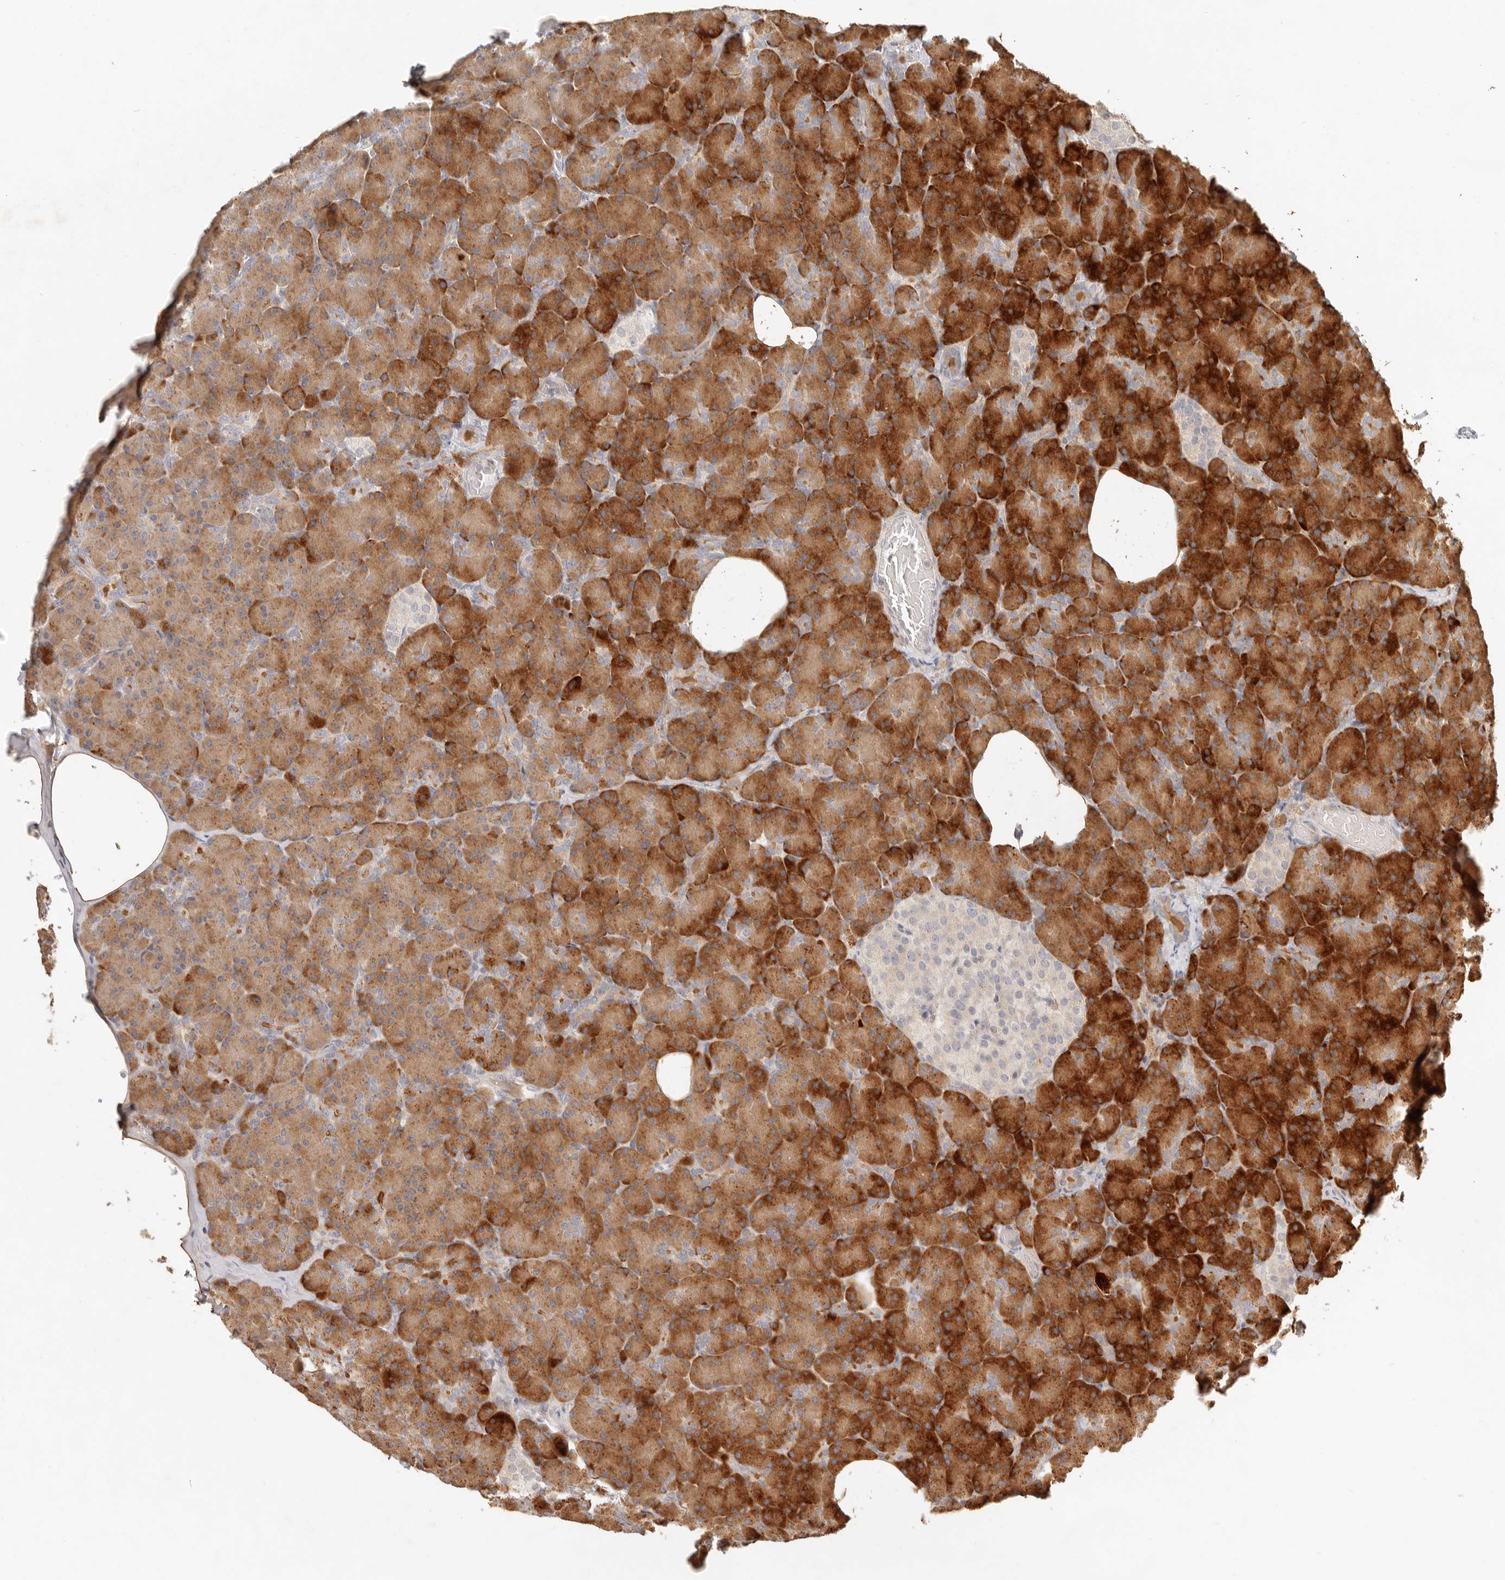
{"staining": {"intensity": "strong", "quantity": ">75%", "location": "cytoplasmic/membranous"}, "tissue": "pancreas", "cell_type": "Exocrine glandular cells", "image_type": "normal", "snomed": [{"axis": "morphology", "description": "Normal tissue, NOS"}, {"axis": "topography", "description": "Pancreas"}], "caption": "A histopathology image showing strong cytoplasmic/membranous positivity in approximately >75% of exocrine glandular cells in unremarkable pancreas, as visualized by brown immunohistochemical staining.", "gene": "UBXN11", "patient": {"sex": "female", "age": 43}}